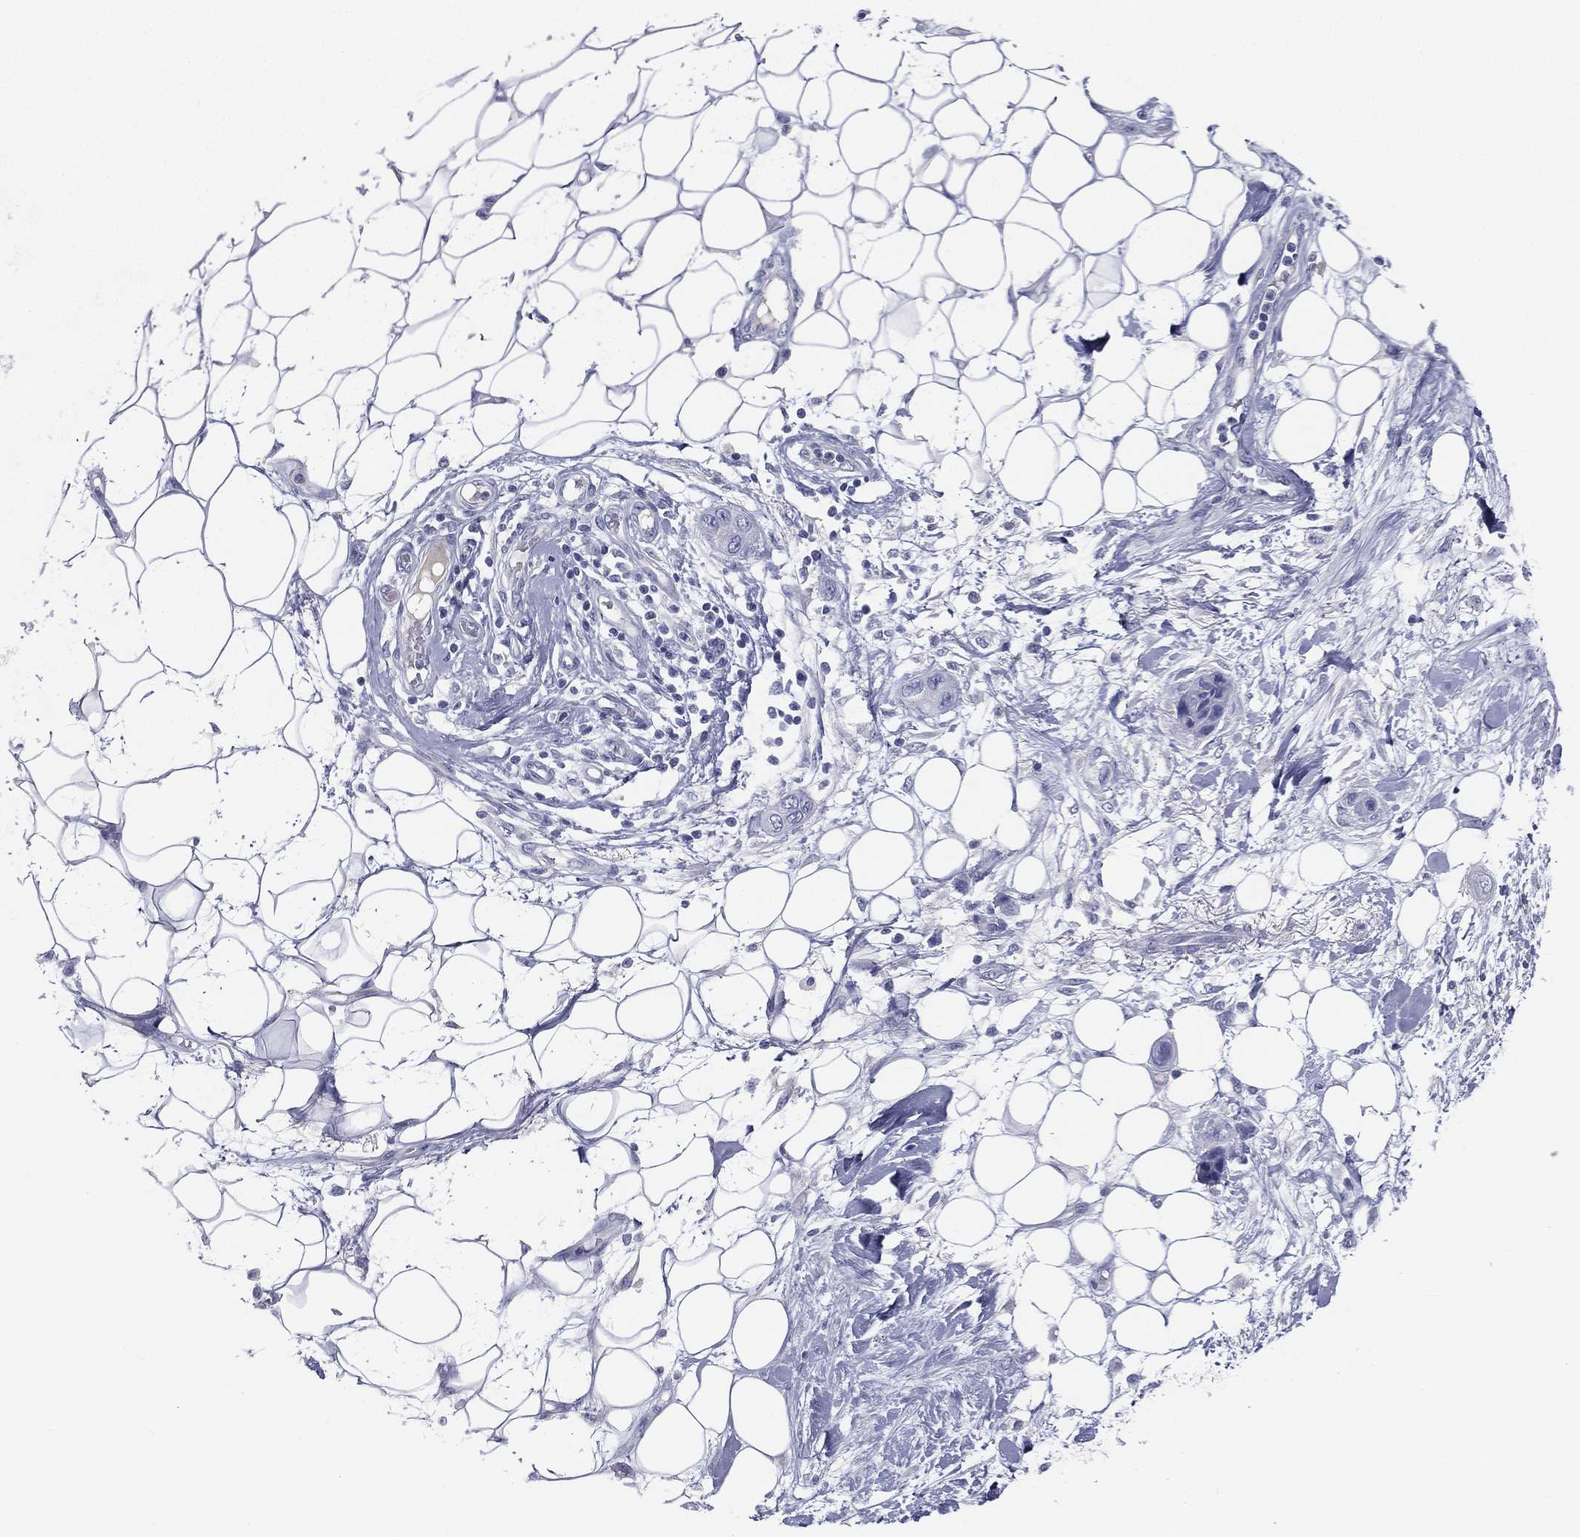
{"staining": {"intensity": "negative", "quantity": "none", "location": "none"}, "tissue": "skin cancer", "cell_type": "Tumor cells", "image_type": "cancer", "snomed": [{"axis": "morphology", "description": "Squamous cell carcinoma, NOS"}, {"axis": "topography", "description": "Skin"}], "caption": "An immunohistochemistry (IHC) histopathology image of skin squamous cell carcinoma is shown. There is no staining in tumor cells of skin squamous cell carcinoma.", "gene": "STS", "patient": {"sex": "male", "age": 79}}